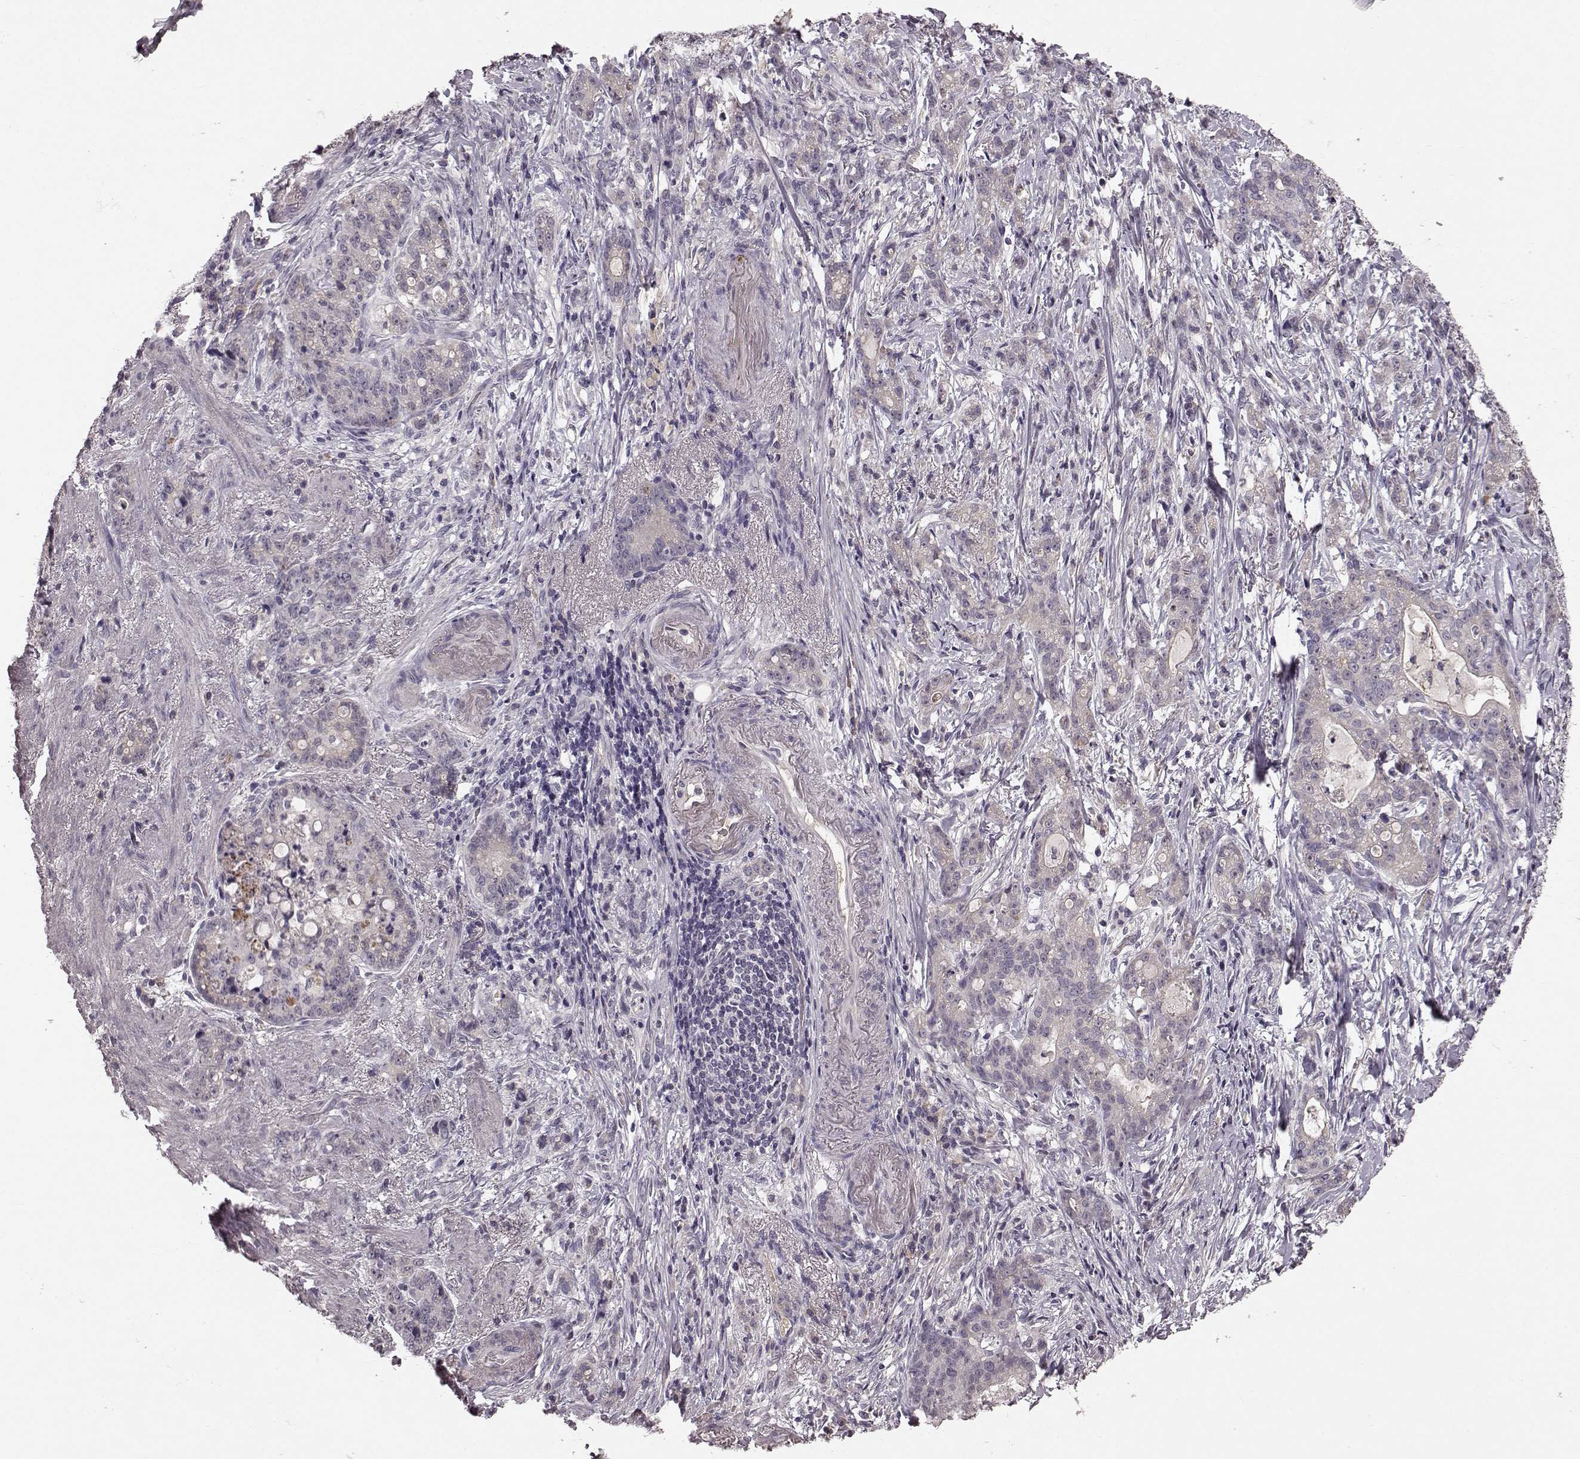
{"staining": {"intensity": "negative", "quantity": "none", "location": "none"}, "tissue": "stomach cancer", "cell_type": "Tumor cells", "image_type": "cancer", "snomed": [{"axis": "morphology", "description": "Adenocarcinoma, NOS"}, {"axis": "topography", "description": "Stomach, lower"}], "caption": "This is a photomicrograph of IHC staining of stomach adenocarcinoma, which shows no staining in tumor cells.", "gene": "SLC22A18", "patient": {"sex": "male", "age": 88}}